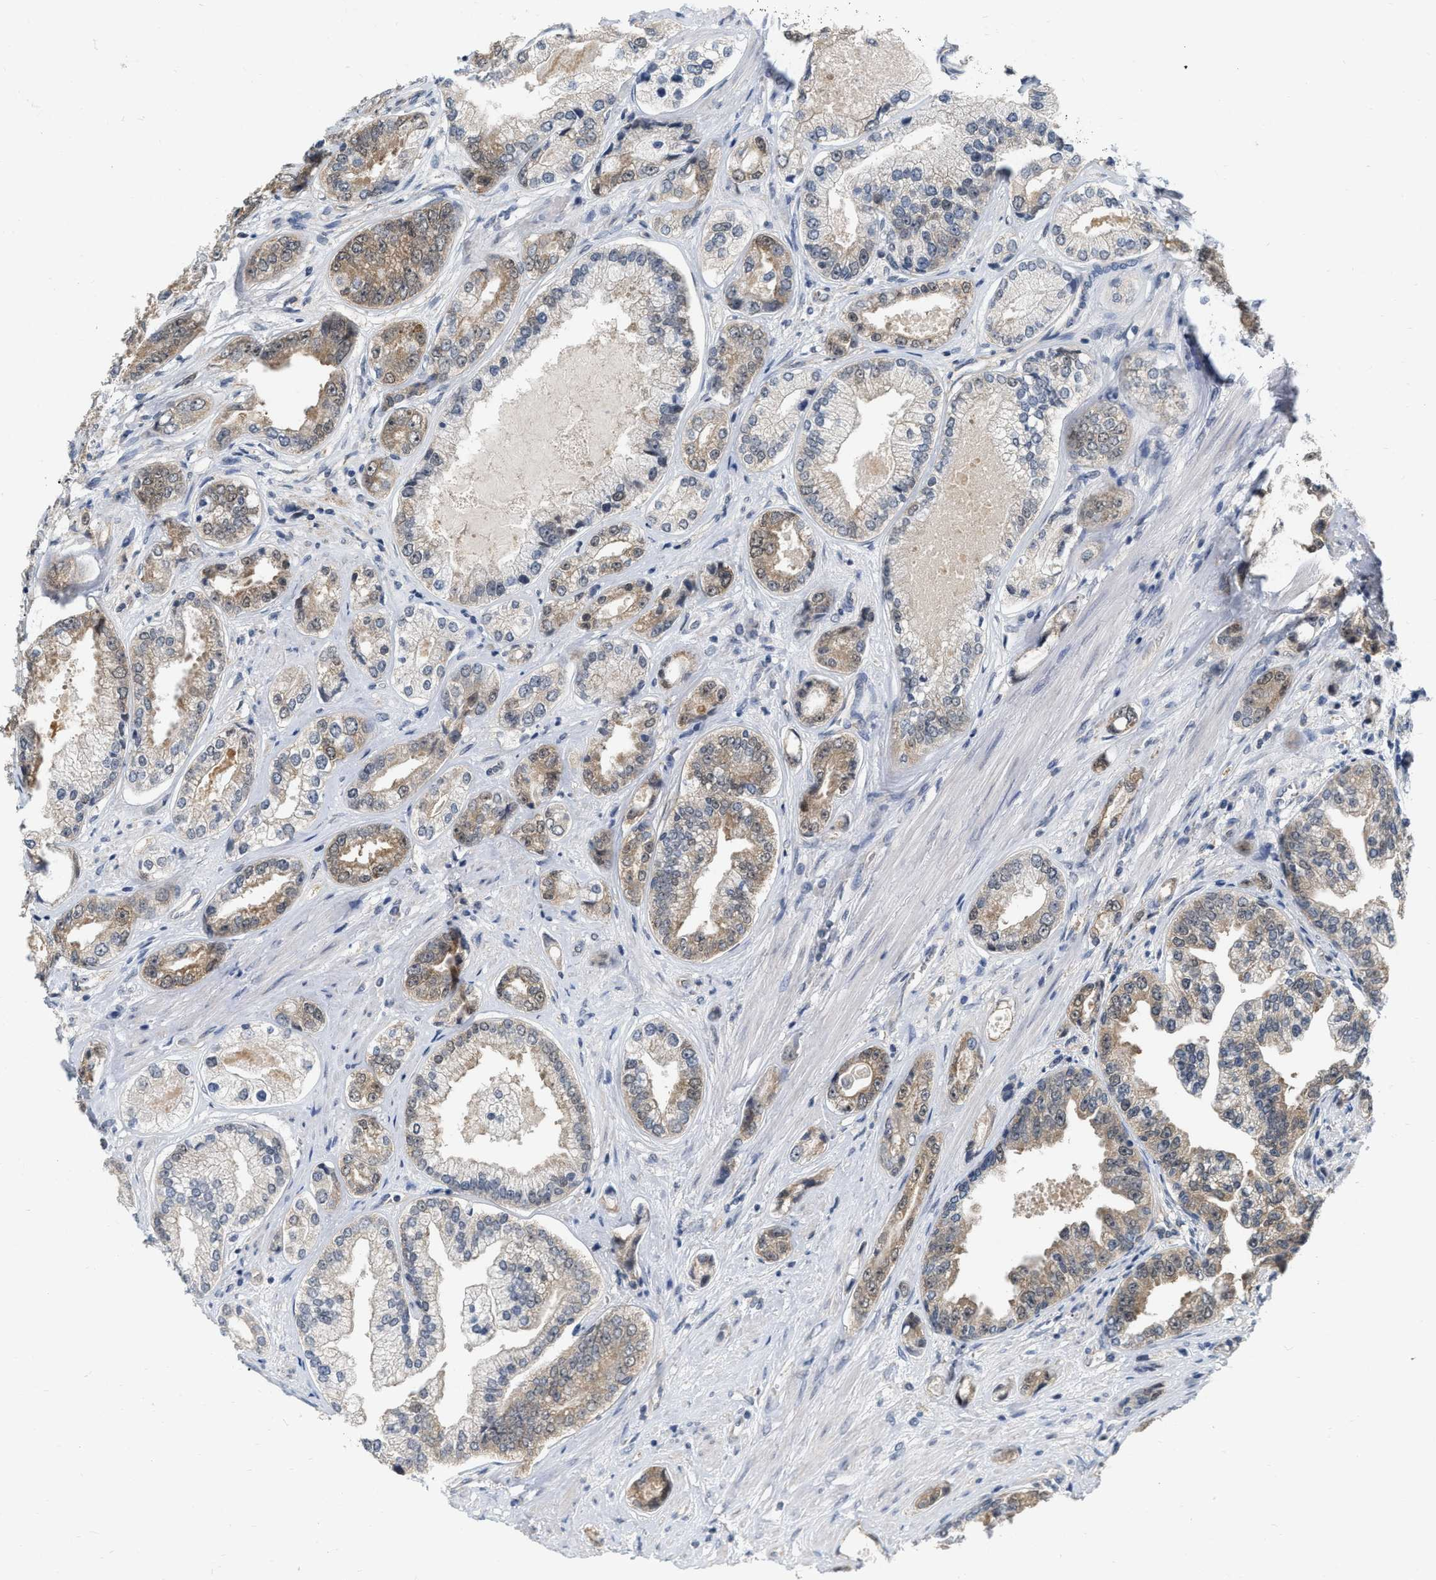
{"staining": {"intensity": "moderate", "quantity": ">75%", "location": "cytoplasmic/membranous"}, "tissue": "prostate cancer", "cell_type": "Tumor cells", "image_type": "cancer", "snomed": [{"axis": "morphology", "description": "Adenocarcinoma, High grade"}, {"axis": "topography", "description": "Prostate"}], "caption": "Prostate cancer was stained to show a protein in brown. There is medium levels of moderate cytoplasmic/membranous positivity in approximately >75% of tumor cells. The staining was performed using DAB (3,3'-diaminobenzidine), with brown indicating positive protein expression. Nuclei are stained blue with hematoxylin.", "gene": "RUVBL1", "patient": {"sex": "male", "age": 61}}